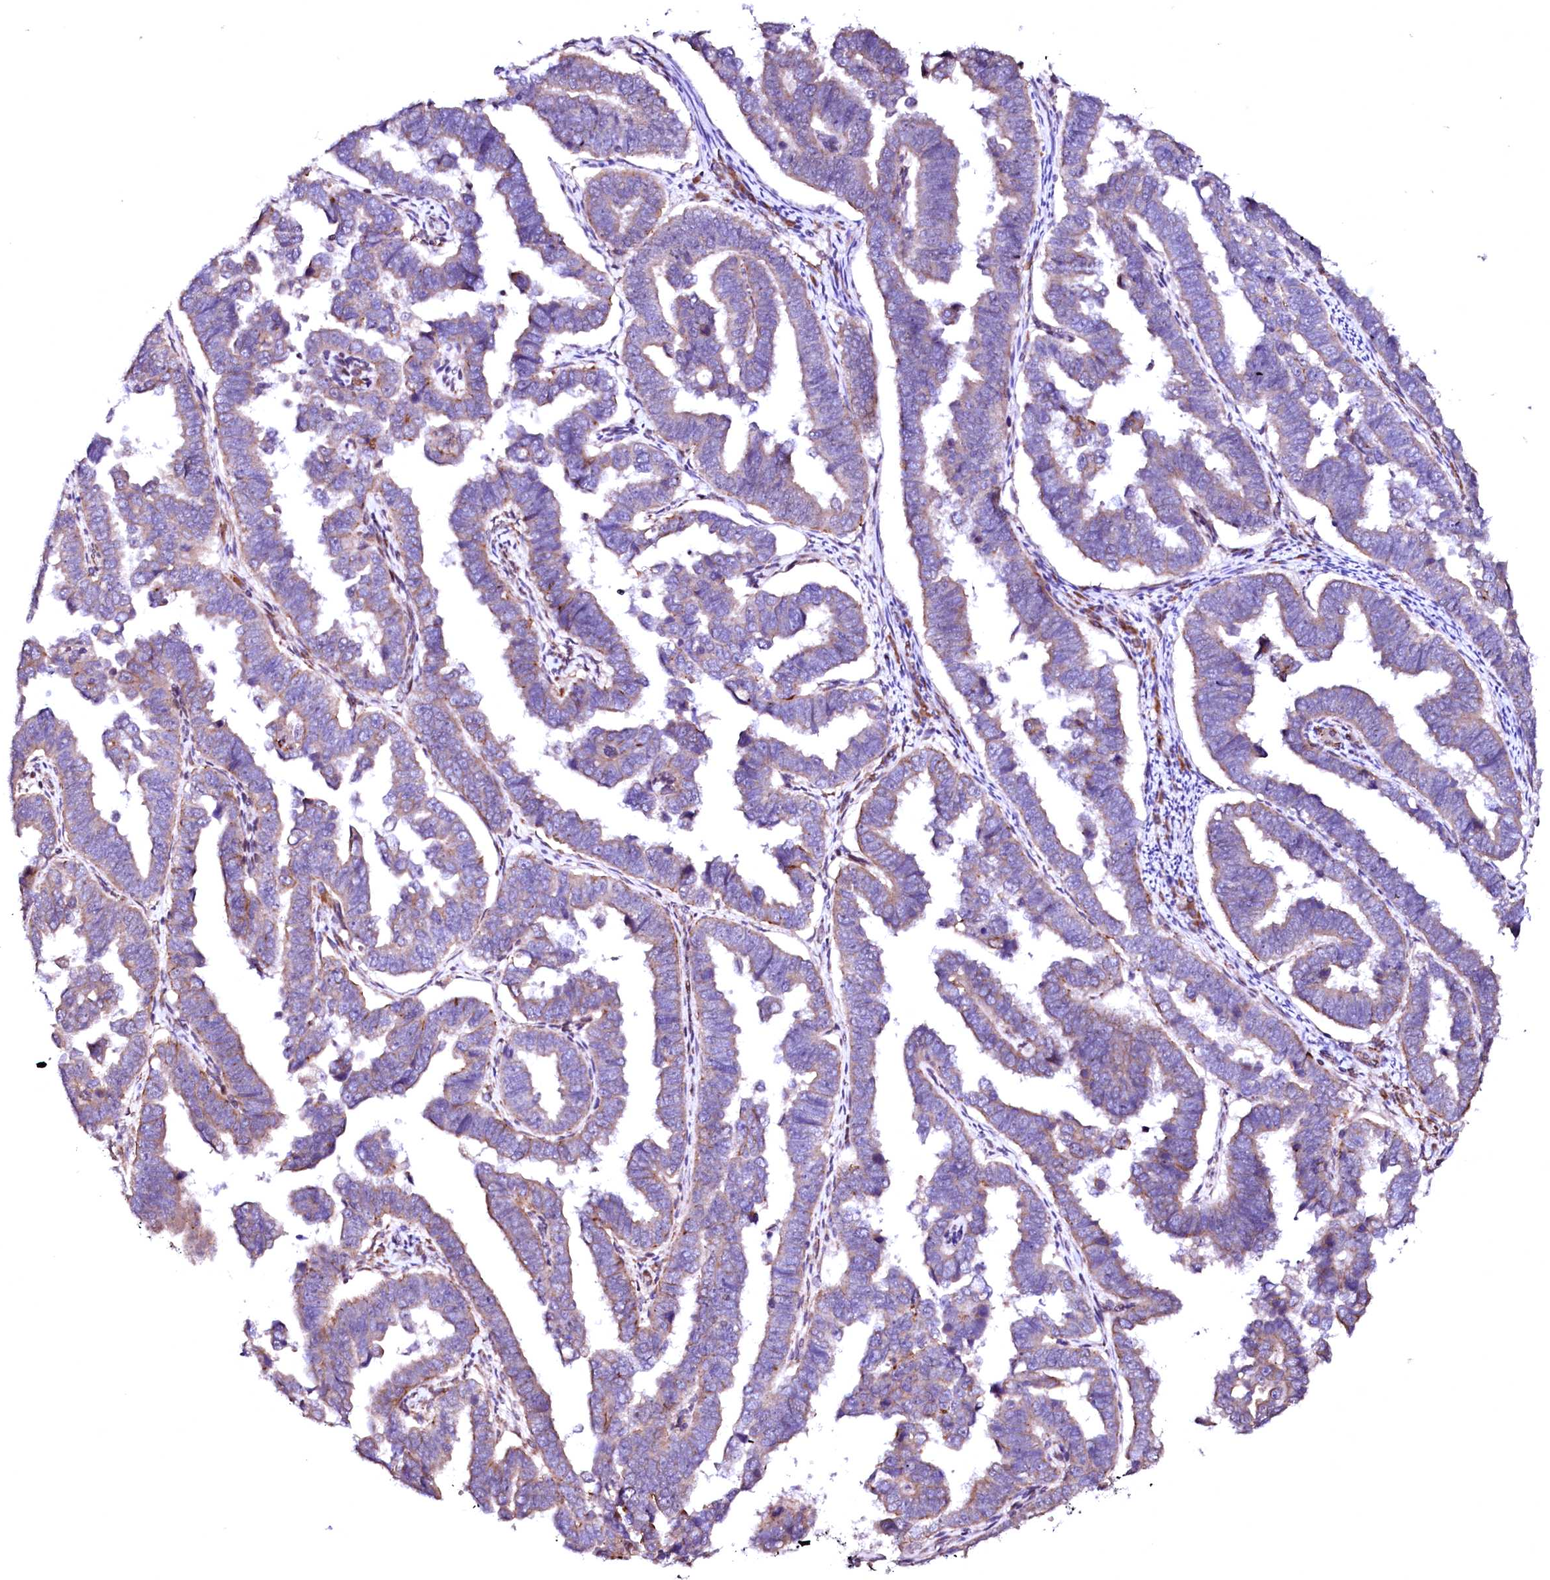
{"staining": {"intensity": "weak", "quantity": "25%-75%", "location": "cytoplasmic/membranous"}, "tissue": "endometrial cancer", "cell_type": "Tumor cells", "image_type": "cancer", "snomed": [{"axis": "morphology", "description": "Adenocarcinoma, NOS"}, {"axis": "topography", "description": "Endometrium"}], "caption": "Tumor cells show low levels of weak cytoplasmic/membranous staining in about 25%-75% of cells in endometrial cancer. The staining is performed using DAB brown chromogen to label protein expression. The nuclei are counter-stained blue using hematoxylin.", "gene": "GPR176", "patient": {"sex": "female", "age": 75}}